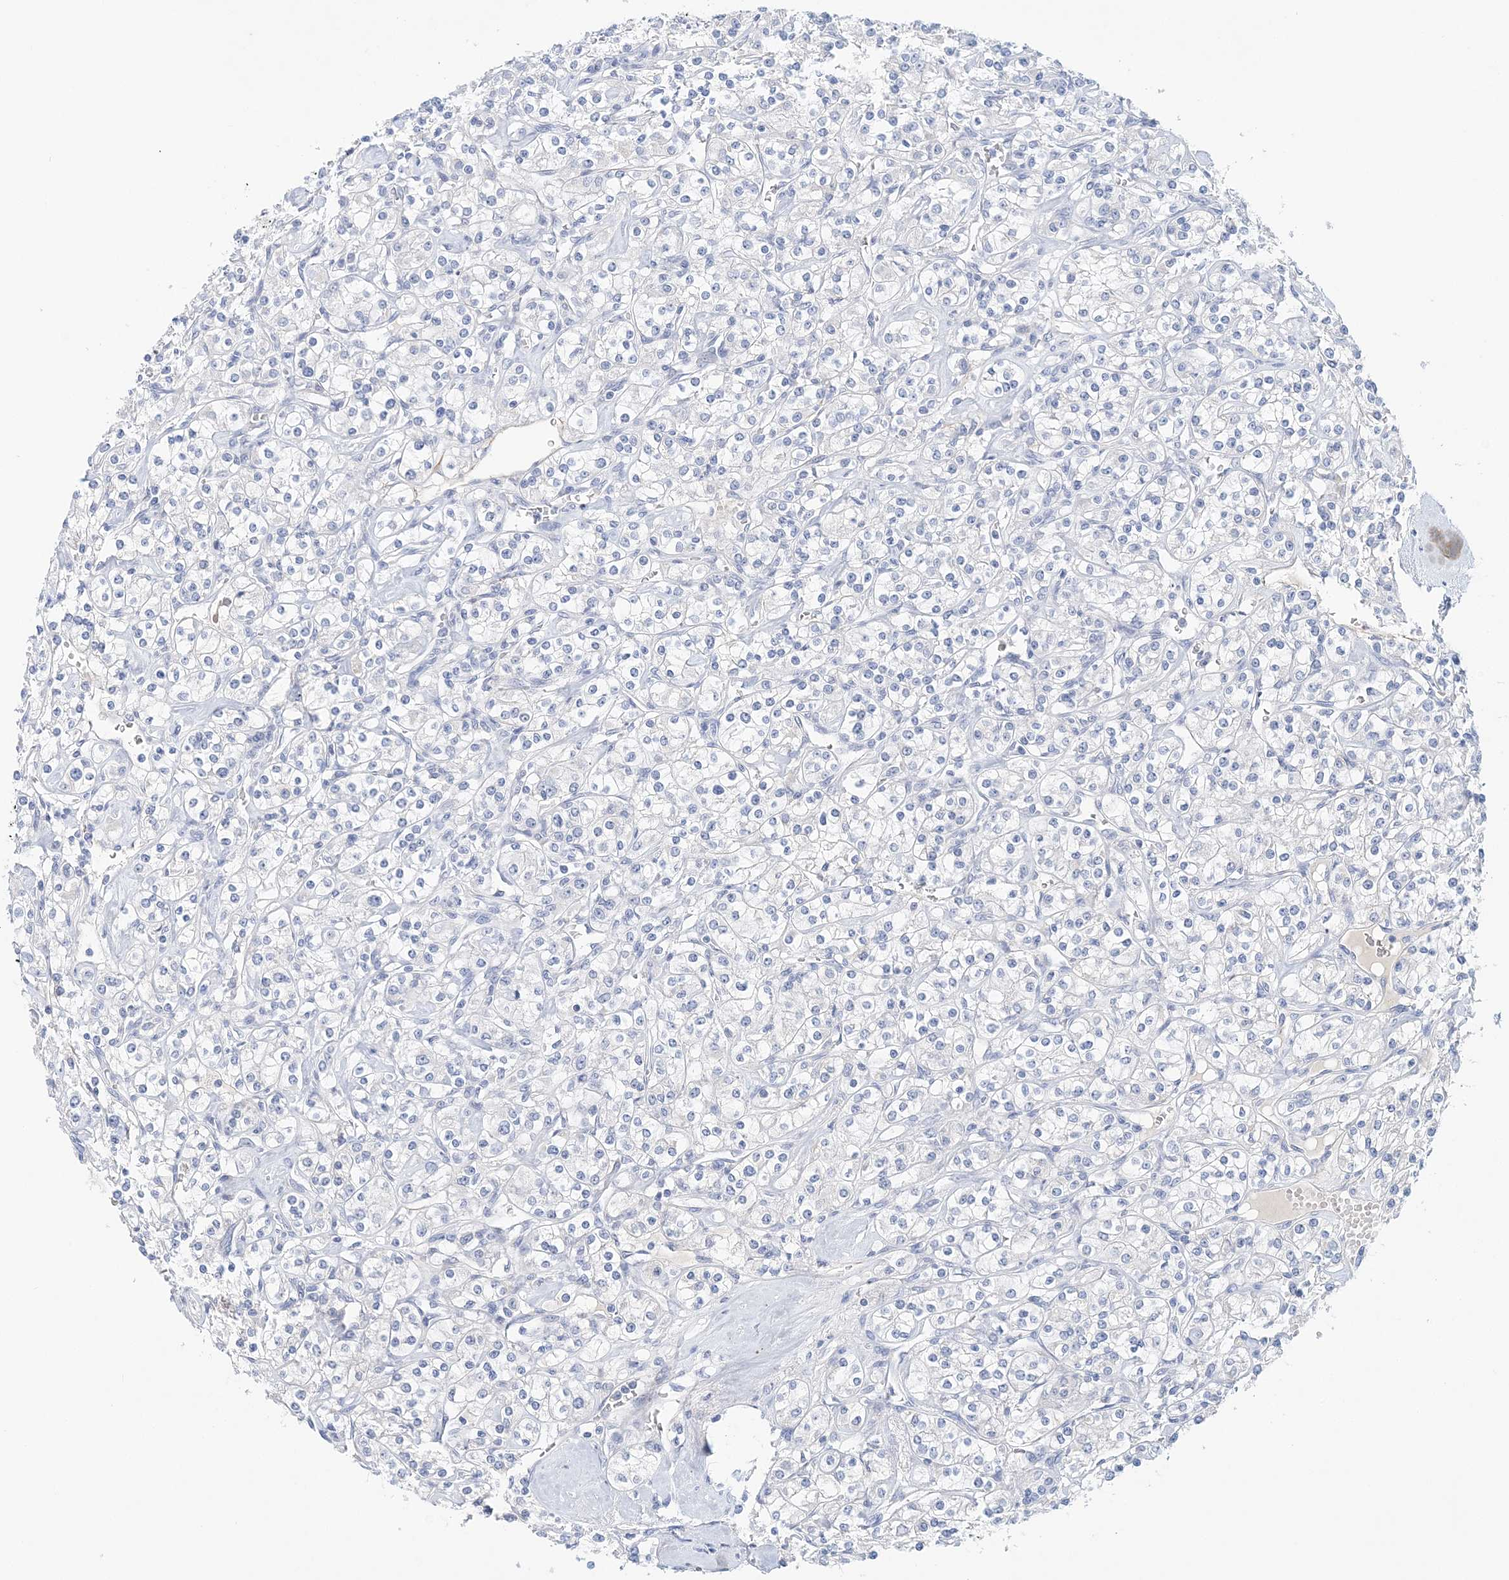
{"staining": {"intensity": "negative", "quantity": "none", "location": "none"}, "tissue": "renal cancer", "cell_type": "Tumor cells", "image_type": "cancer", "snomed": [{"axis": "morphology", "description": "Adenocarcinoma, NOS"}, {"axis": "topography", "description": "Kidney"}], "caption": "There is no significant staining in tumor cells of renal cancer (adenocarcinoma).", "gene": "LRRIQ4", "patient": {"sex": "male", "age": 77}}